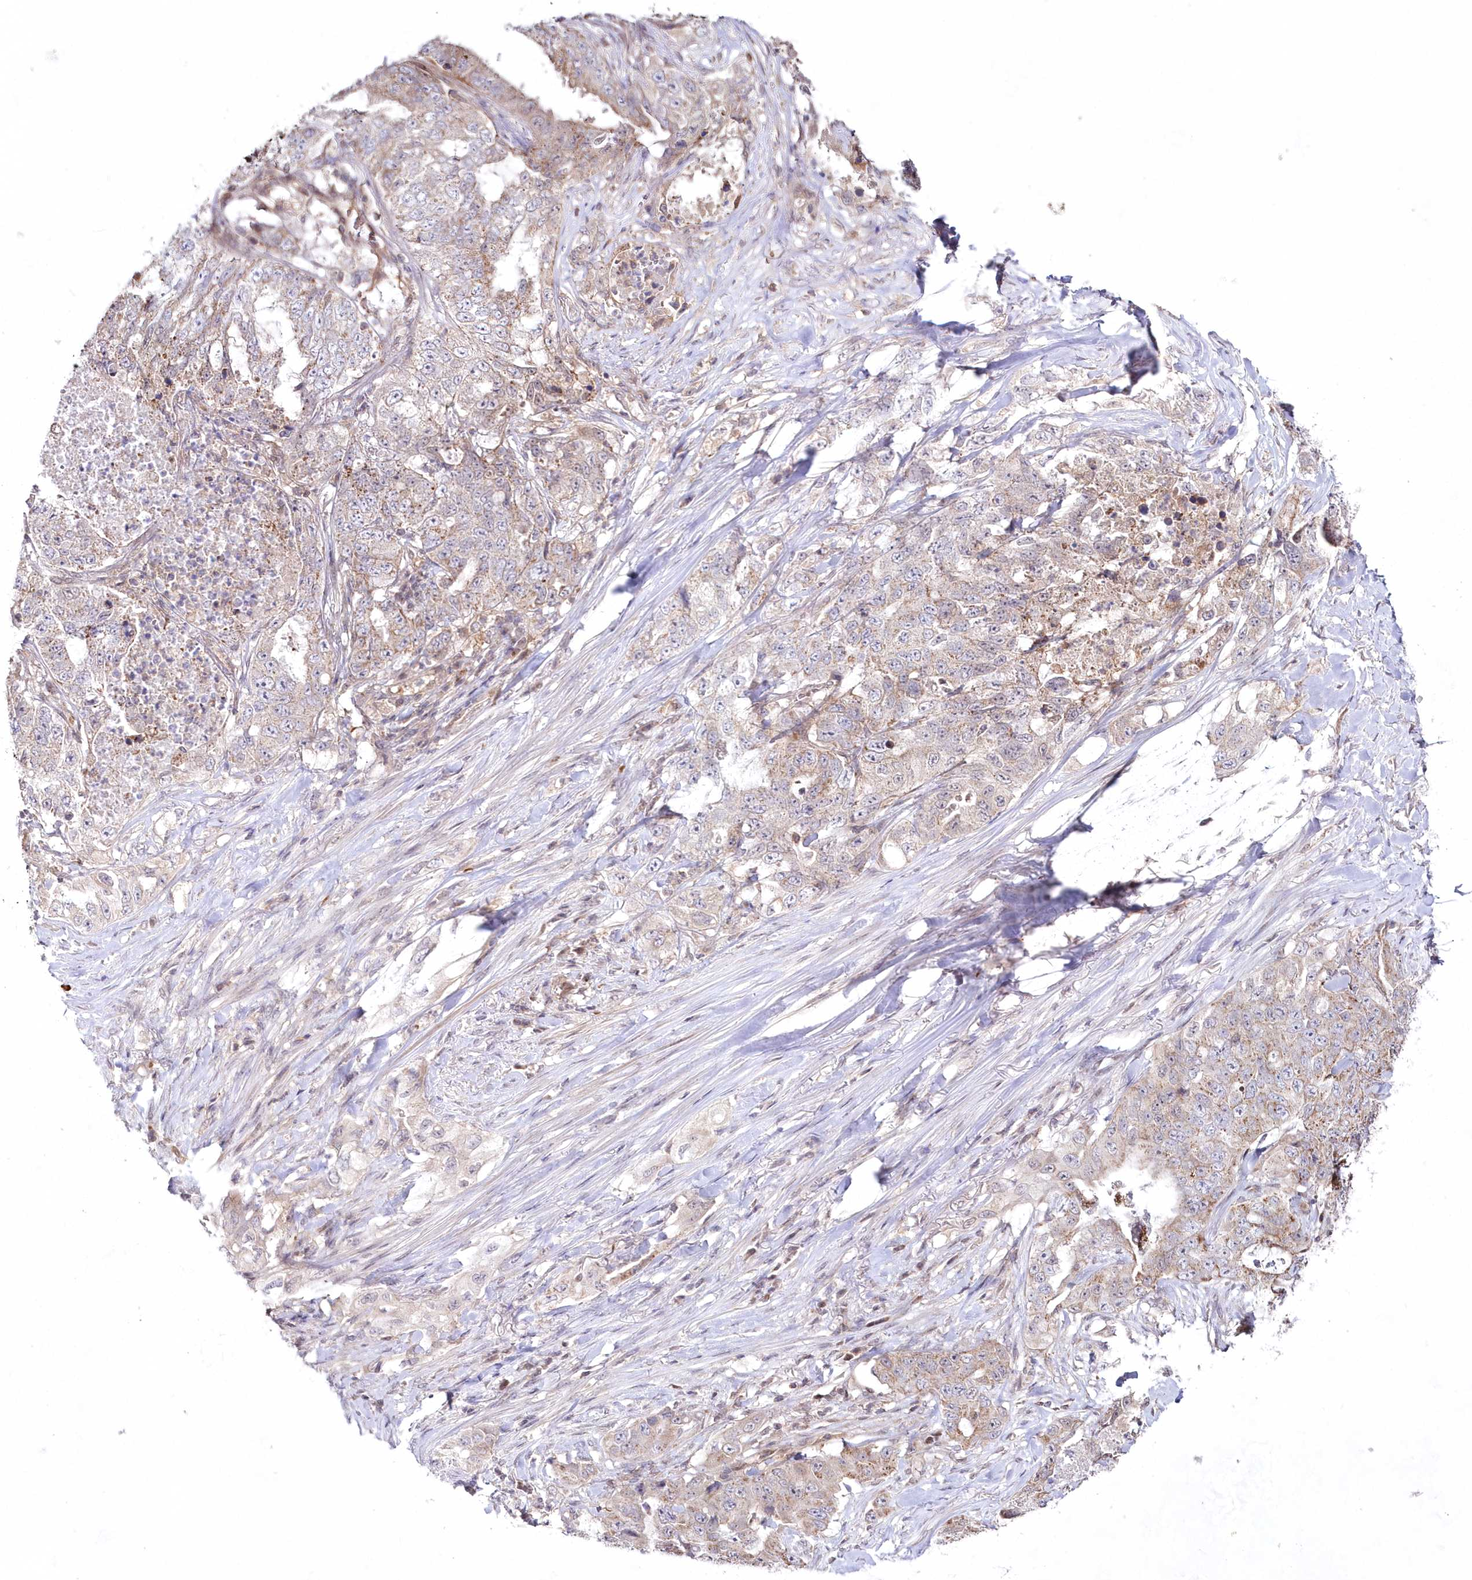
{"staining": {"intensity": "weak", "quantity": "25%-75%", "location": "cytoplasmic/membranous"}, "tissue": "lung cancer", "cell_type": "Tumor cells", "image_type": "cancer", "snomed": [{"axis": "morphology", "description": "Adenocarcinoma, NOS"}, {"axis": "topography", "description": "Lung"}], "caption": "This is a micrograph of IHC staining of lung adenocarcinoma, which shows weak expression in the cytoplasmic/membranous of tumor cells.", "gene": "IMPA1", "patient": {"sex": "female", "age": 51}}